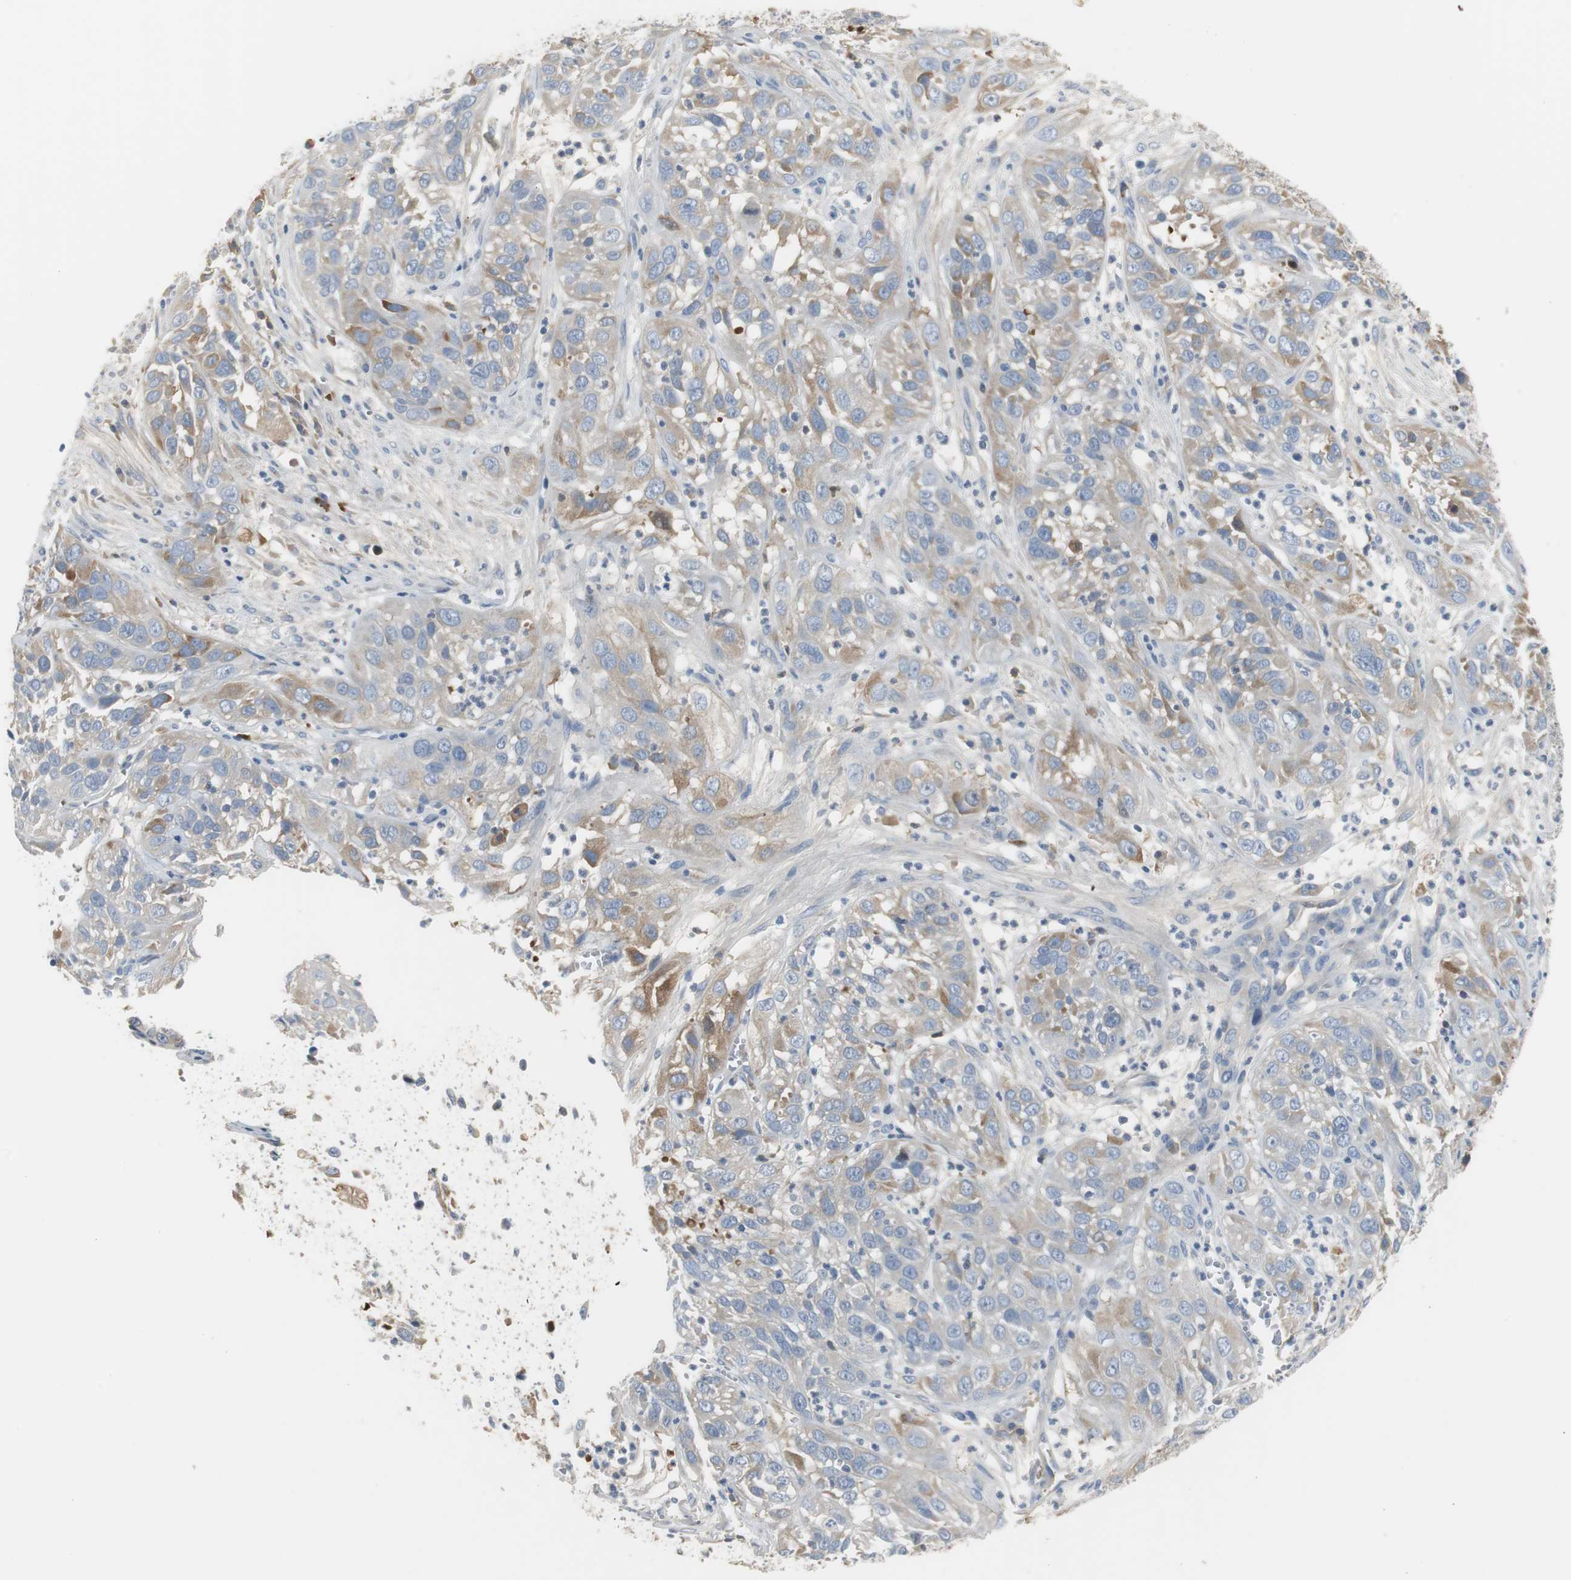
{"staining": {"intensity": "weak", "quantity": ">75%", "location": "cytoplasmic/membranous"}, "tissue": "cervical cancer", "cell_type": "Tumor cells", "image_type": "cancer", "snomed": [{"axis": "morphology", "description": "Squamous cell carcinoma, NOS"}, {"axis": "topography", "description": "Cervix"}], "caption": "Squamous cell carcinoma (cervical) tissue exhibits weak cytoplasmic/membranous staining in about >75% of tumor cells", "gene": "SERPINF1", "patient": {"sex": "female", "age": 32}}